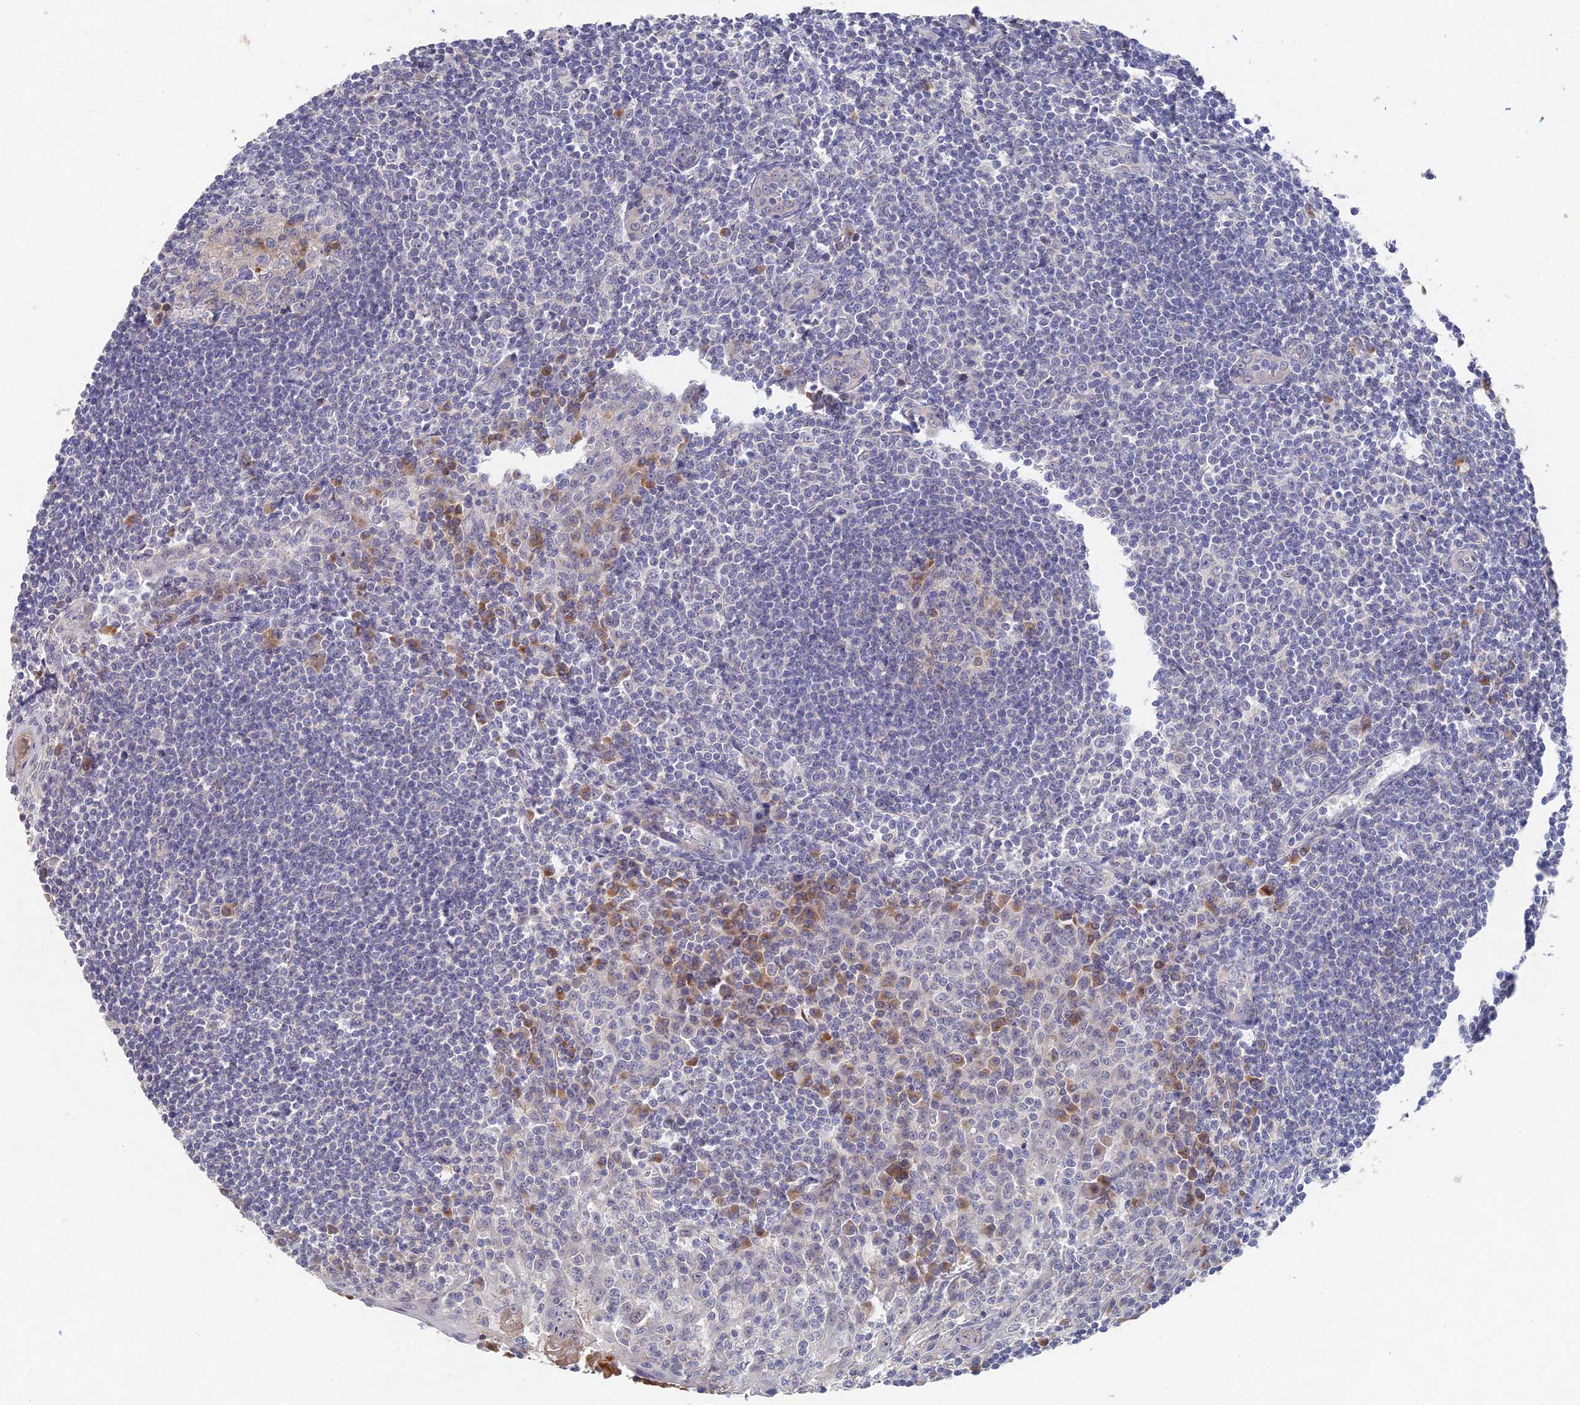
{"staining": {"intensity": "weak", "quantity": "<25%", "location": "cytoplasmic/membranous"}, "tissue": "tonsil", "cell_type": "Germinal center cells", "image_type": "normal", "snomed": [{"axis": "morphology", "description": "Normal tissue, NOS"}, {"axis": "topography", "description": "Tonsil"}], "caption": "This histopathology image is of unremarkable tonsil stained with immunohistochemistry (IHC) to label a protein in brown with the nuclei are counter-stained blue. There is no expression in germinal center cells.", "gene": "GNA15", "patient": {"sex": "male", "age": 27}}